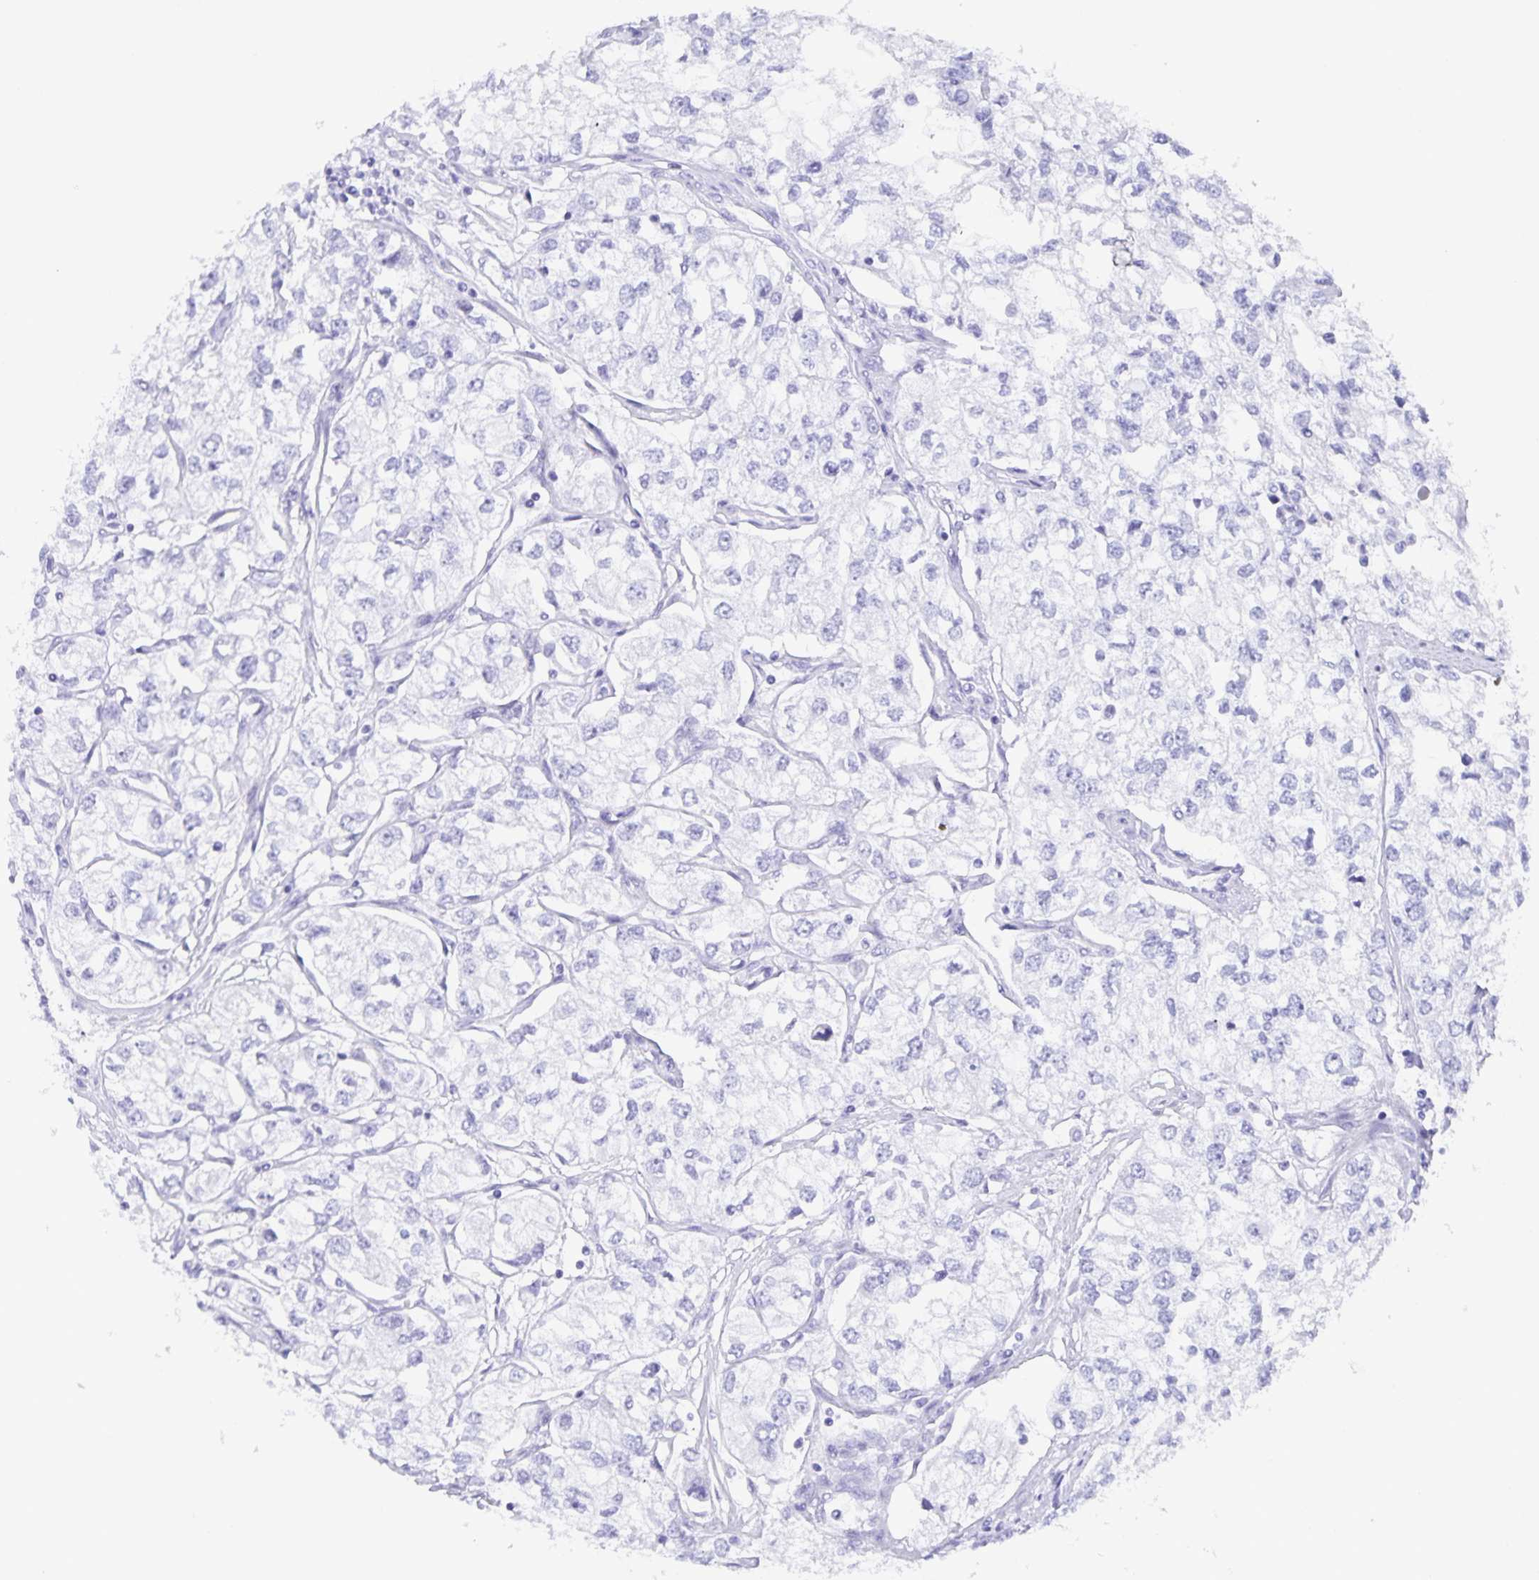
{"staining": {"intensity": "negative", "quantity": "none", "location": "none"}, "tissue": "renal cancer", "cell_type": "Tumor cells", "image_type": "cancer", "snomed": [{"axis": "morphology", "description": "Adenocarcinoma, NOS"}, {"axis": "topography", "description": "Kidney"}], "caption": "Human renal adenocarcinoma stained for a protein using immunohistochemistry reveals no positivity in tumor cells.", "gene": "AQP4", "patient": {"sex": "female", "age": 59}}